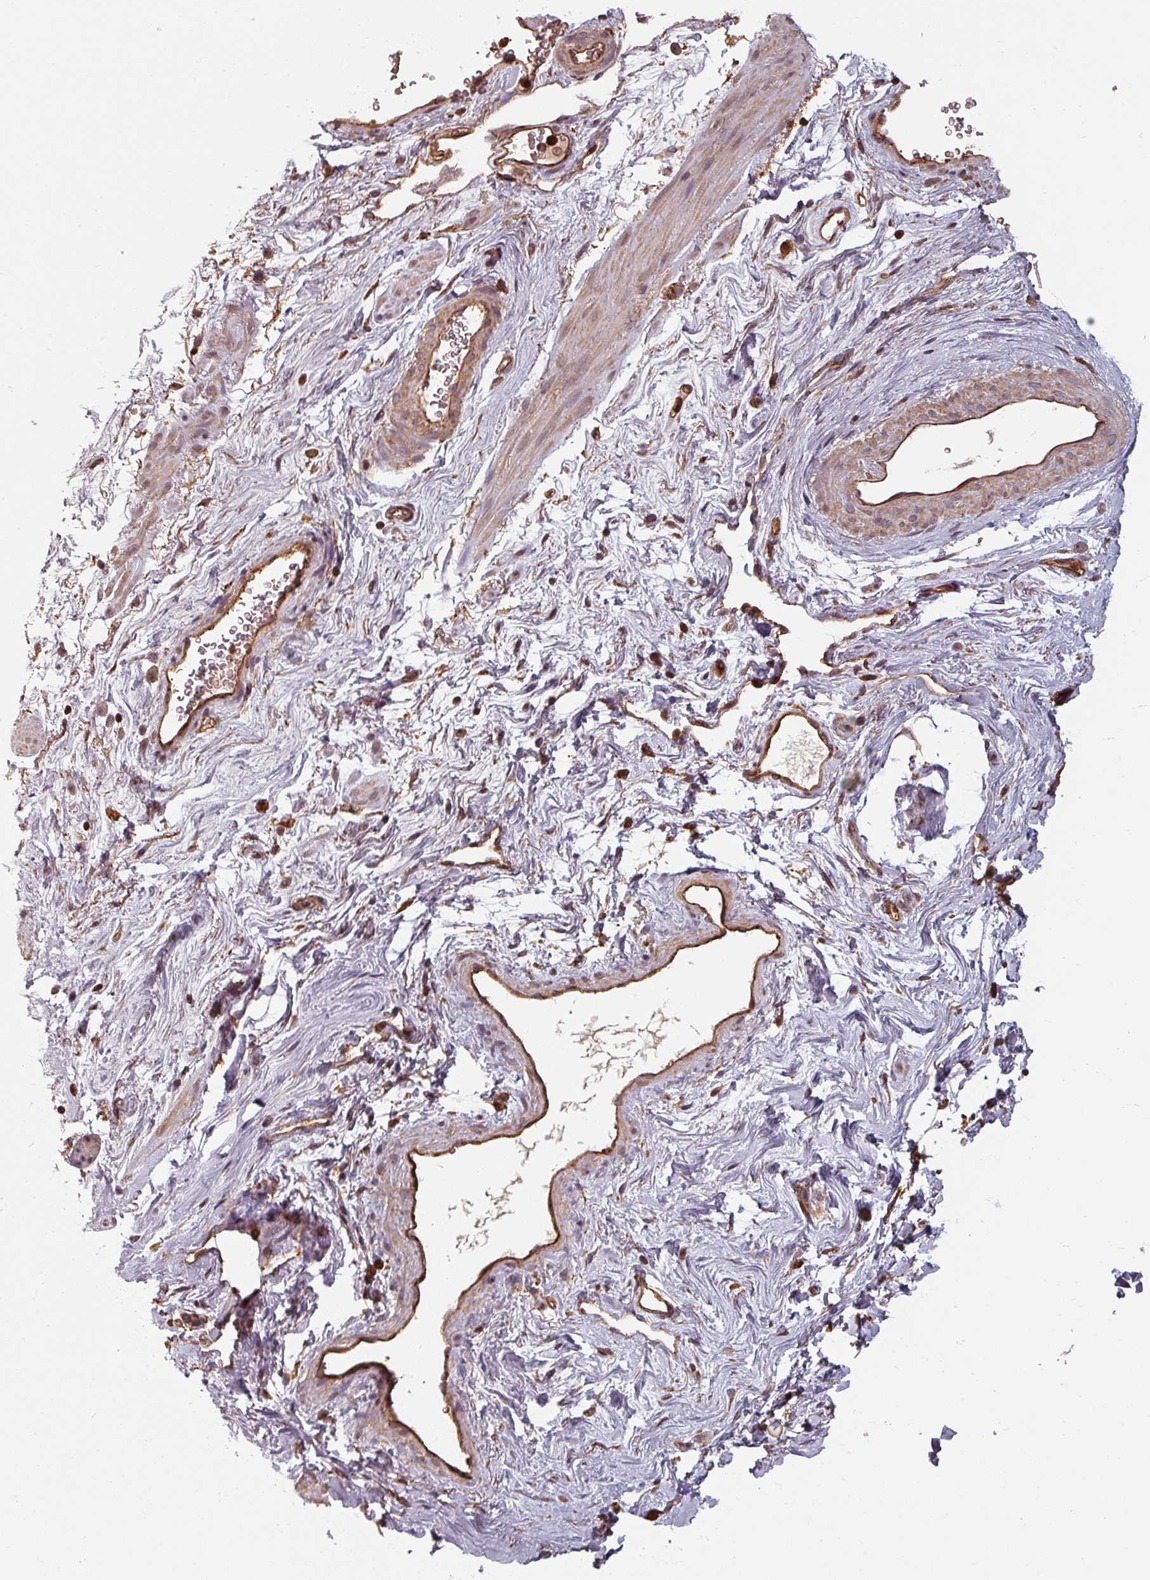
{"staining": {"intensity": "weak", "quantity": ">75%", "location": "cytoplasmic/membranous"}, "tissue": "smooth muscle", "cell_type": "Smooth muscle cells", "image_type": "normal", "snomed": [{"axis": "morphology", "description": "Normal tissue, NOS"}, {"axis": "topography", "description": "Smooth muscle"}, {"axis": "topography", "description": "Peripheral nerve tissue"}], "caption": "DAB immunohistochemical staining of unremarkable smooth muscle exhibits weak cytoplasmic/membranous protein staining in about >75% of smooth muscle cells.", "gene": "EID1", "patient": {"sex": "male", "age": 69}}